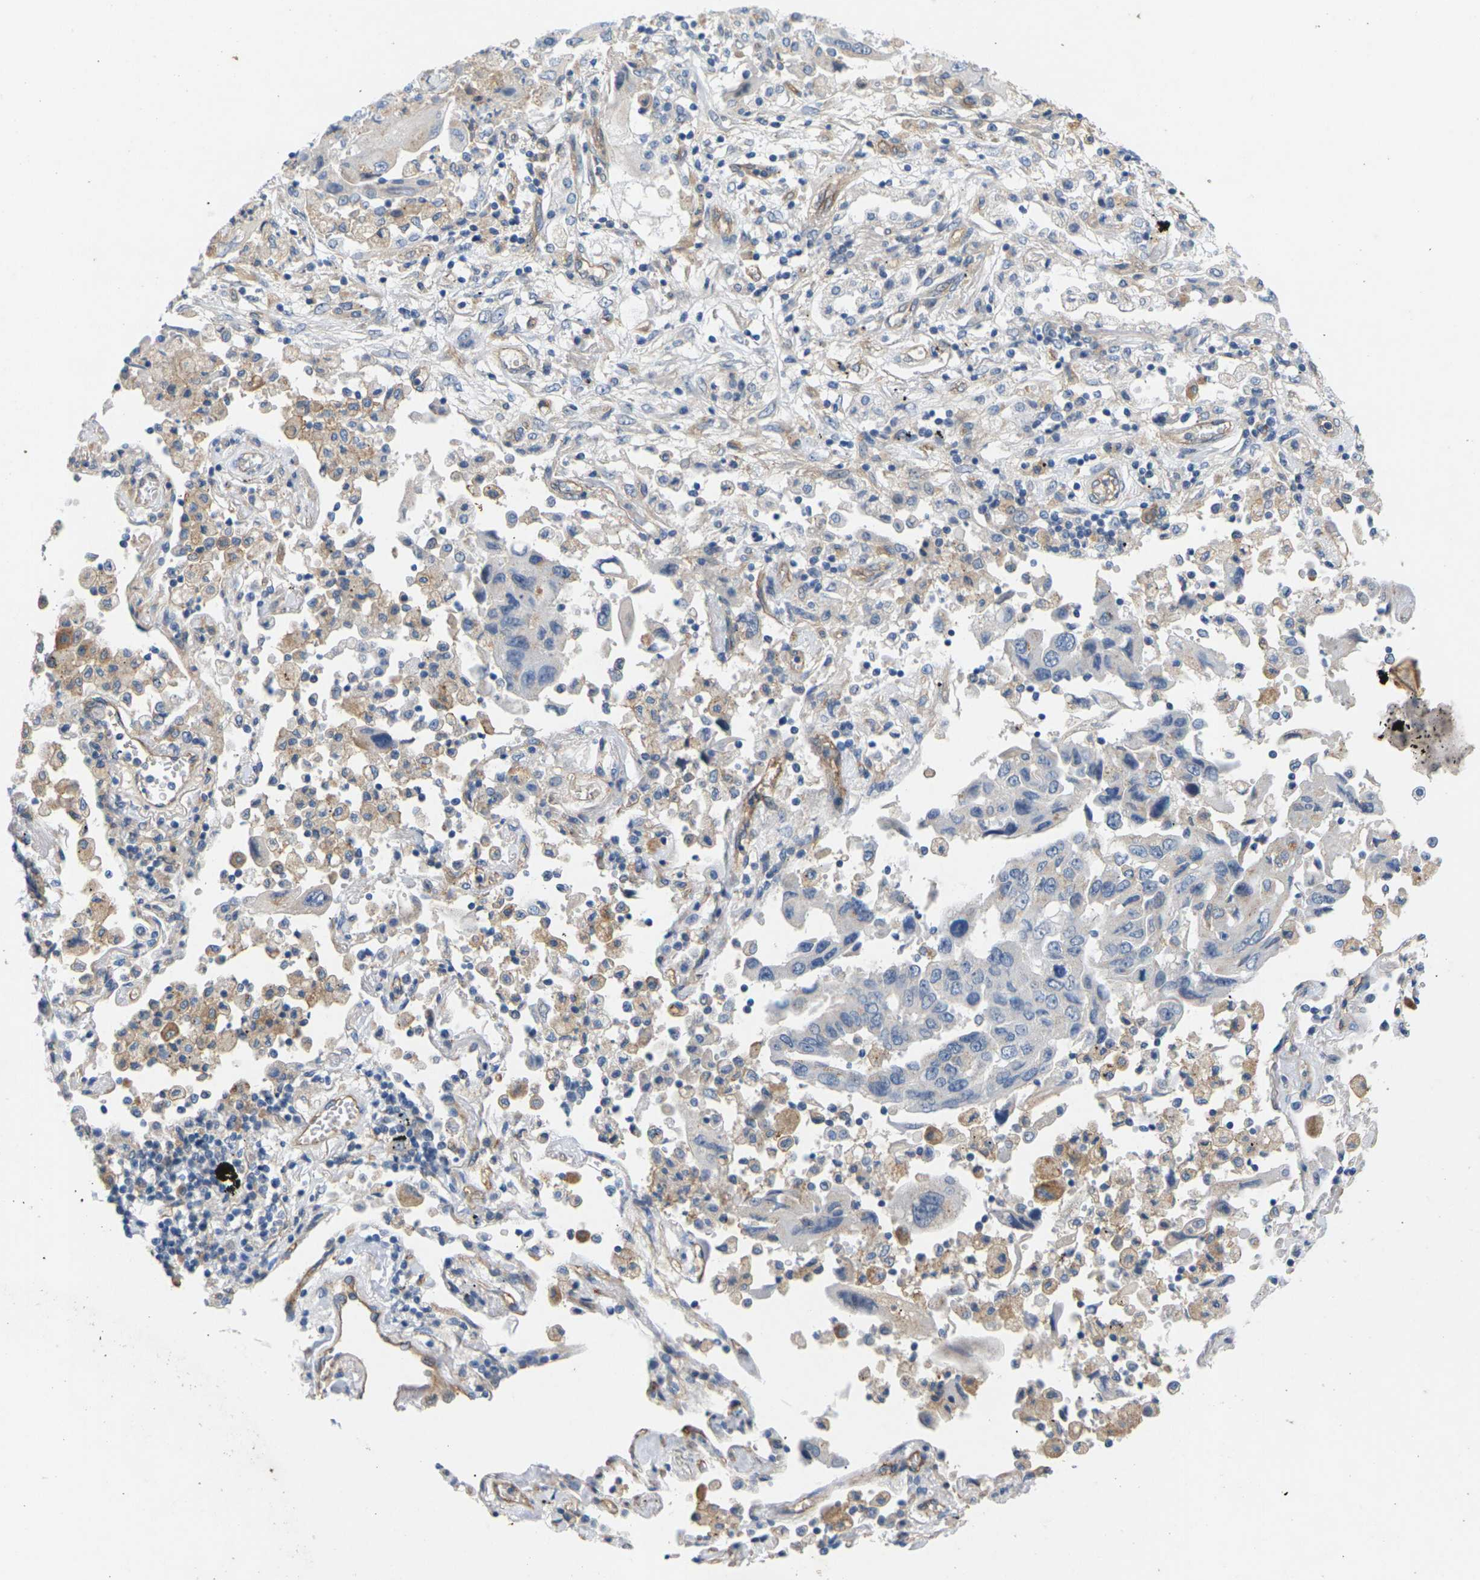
{"staining": {"intensity": "negative", "quantity": "none", "location": "none"}, "tissue": "lung cancer", "cell_type": "Tumor cells", "image_type": "cancer", "snomed": [{"axis": "morphology", "description": "Adenocarcinoma, NOS"}, {"axis": "topography", "description": "Lung"}], "caption": "A photomicrograph of human adenocarcinoma (lung) is negative for staining in tumor cells.", "gene": "ITGA5", "patient": {"sex": "female", "age": 65}}